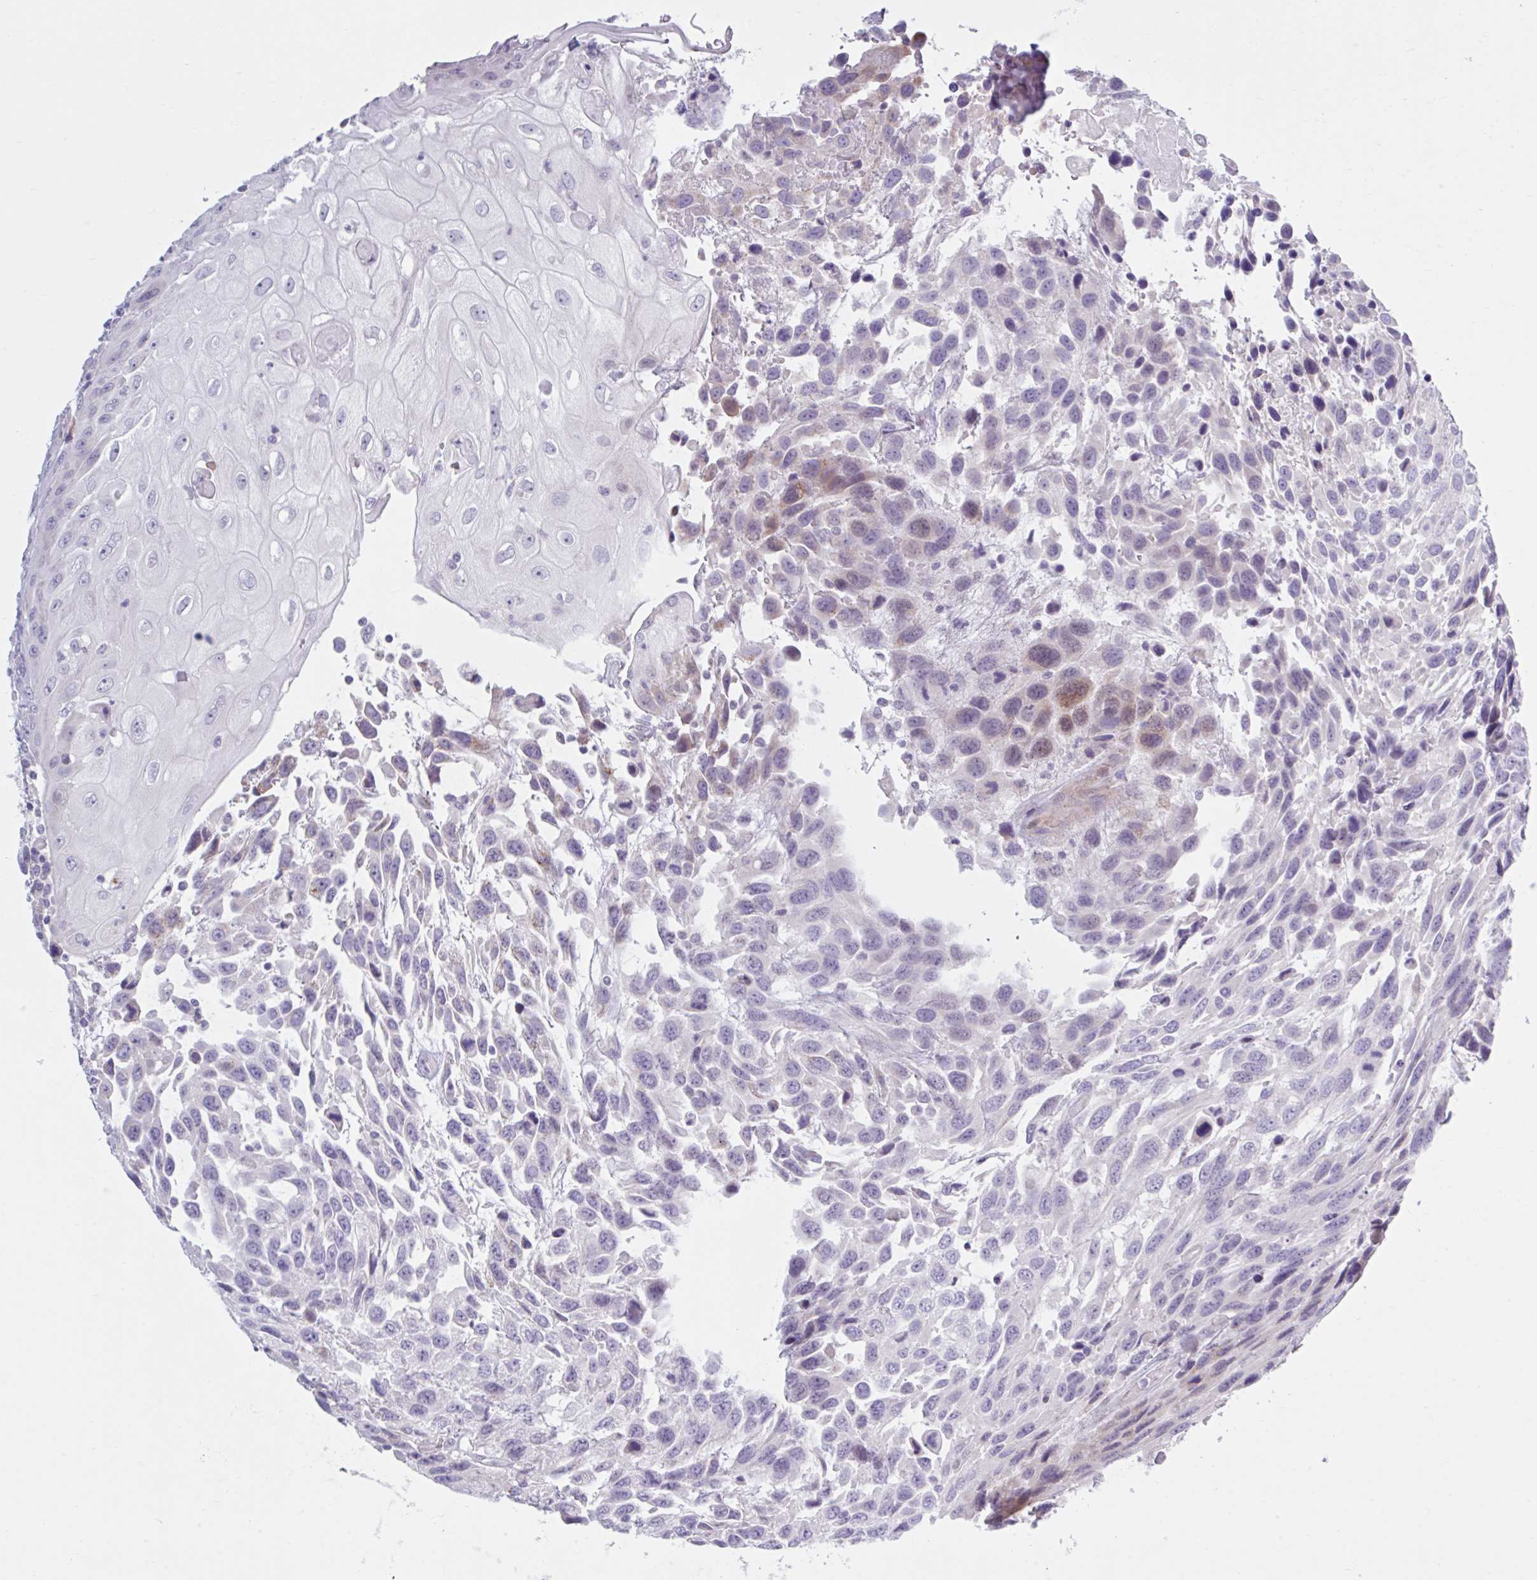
{"staining": {"intensity": "weak", "quantity": "<25%", "location": "nuclear"}, "tissue": "urothelial cancer", "cell_type": "Tumor cells", "image_type": "cancer", "snomed": [{"axis": "morphology", "description": "Urothelial carcinoma, High grade"}, {"axis": "topography", "description": "Urinary bladder"}], "caption": "Photomicrograph shows no significant protein staining in tumor cells of high-grade urothelial carcinoma.", "gene": "FAM153A", "patient": {"sex": "female", "age": 70}}